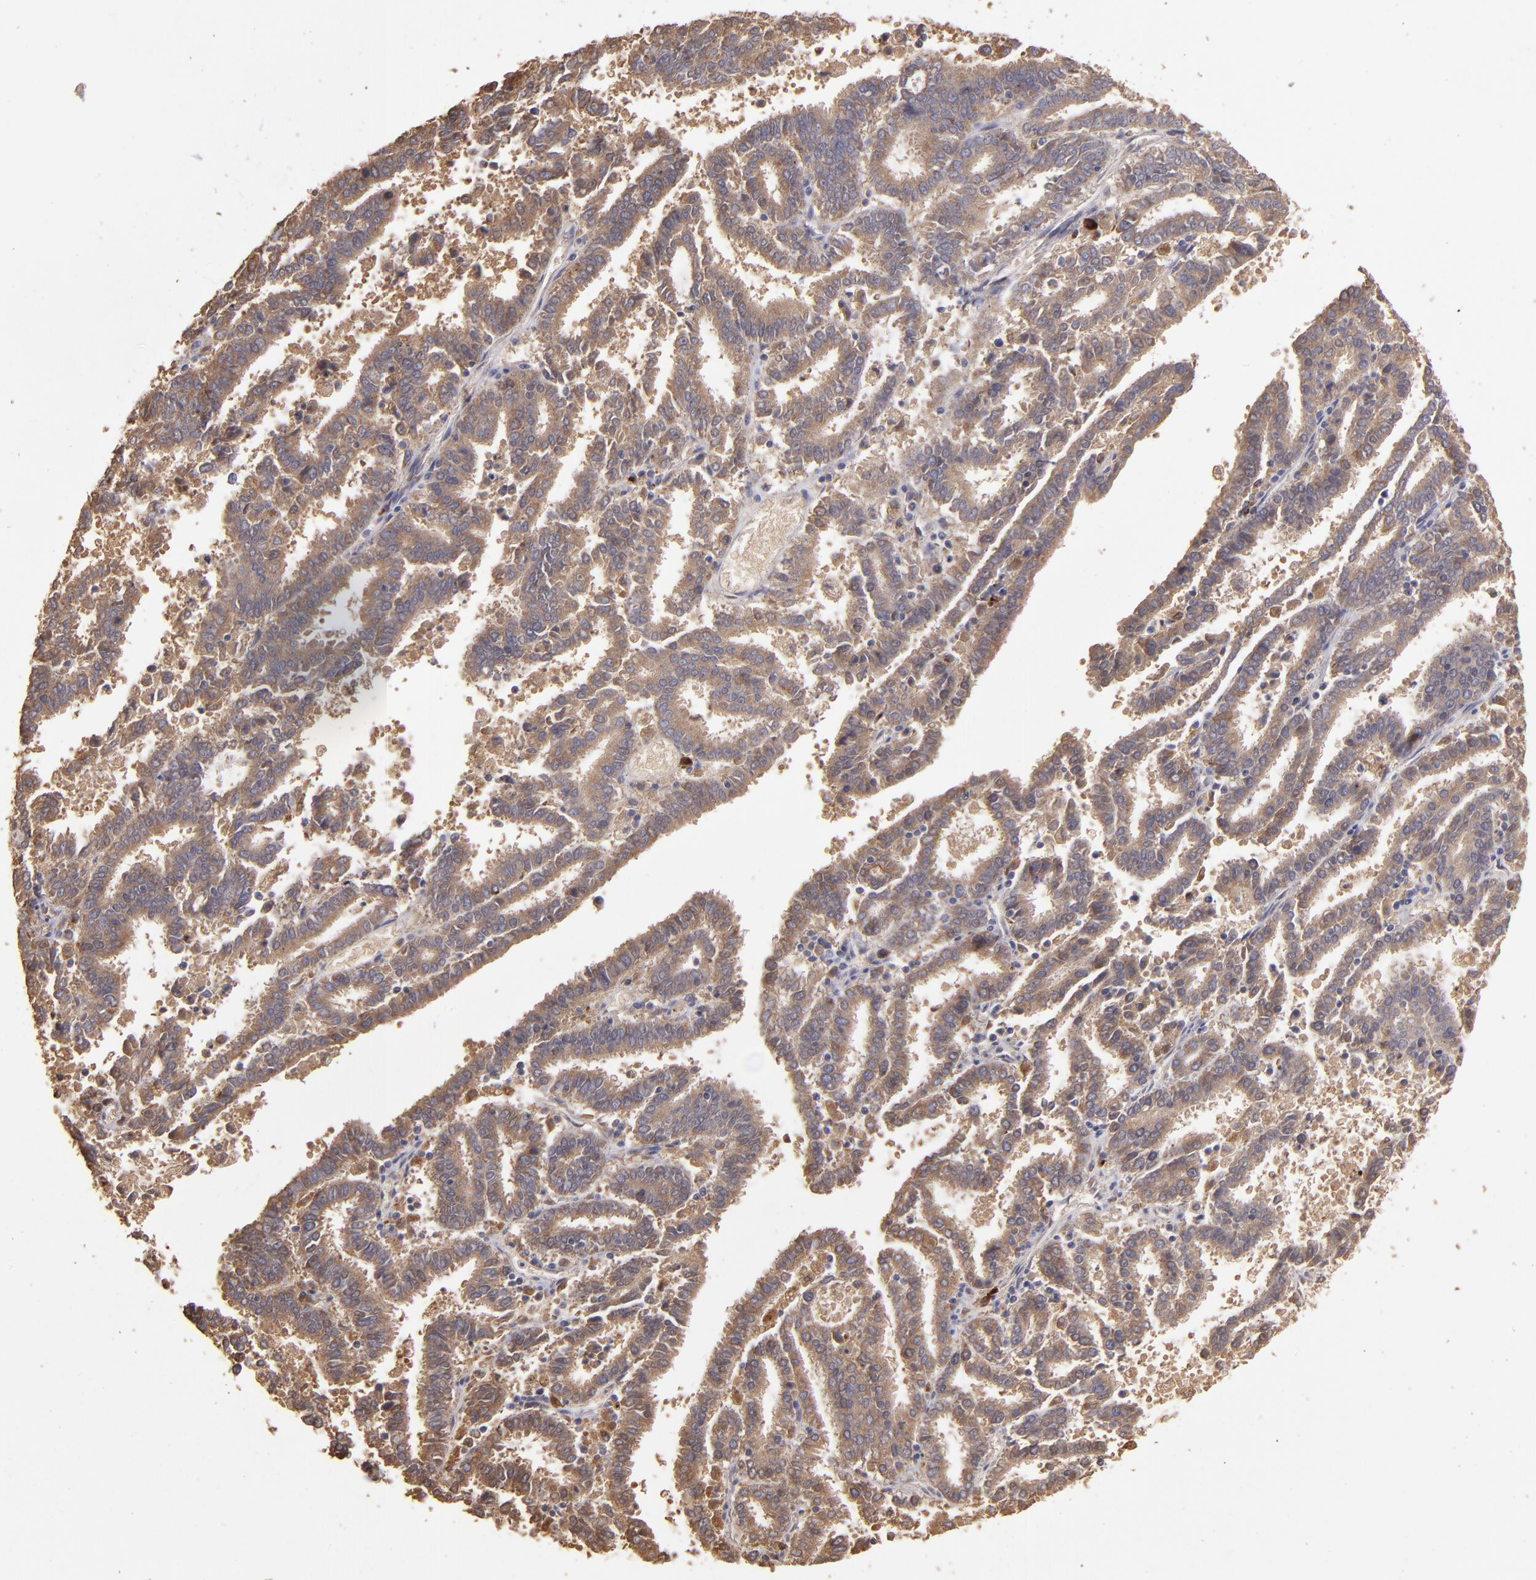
{"staining": {"intensity": "moderate", "quantity": ">75%", "location": "cytoplasmic/membranous"}, "tissue": "endometrial cancer", "cell_type": "Tumor cells", "image_type": "cancer", "snomed": [{"axis": "morphology", "description": "Adenocarcinoma, NOS"}, {"axis": "topography", "description": "Uterus"}], "caption": "Immunohistochemical staining of human endometrial adenocarcinoma exhibits medium levels of moderate cytoplasmic/membranous protein positivity in approximately >75% of tumor cells.", "gene": "SRRD", "patient": {"sex": "female", "age": 83}}